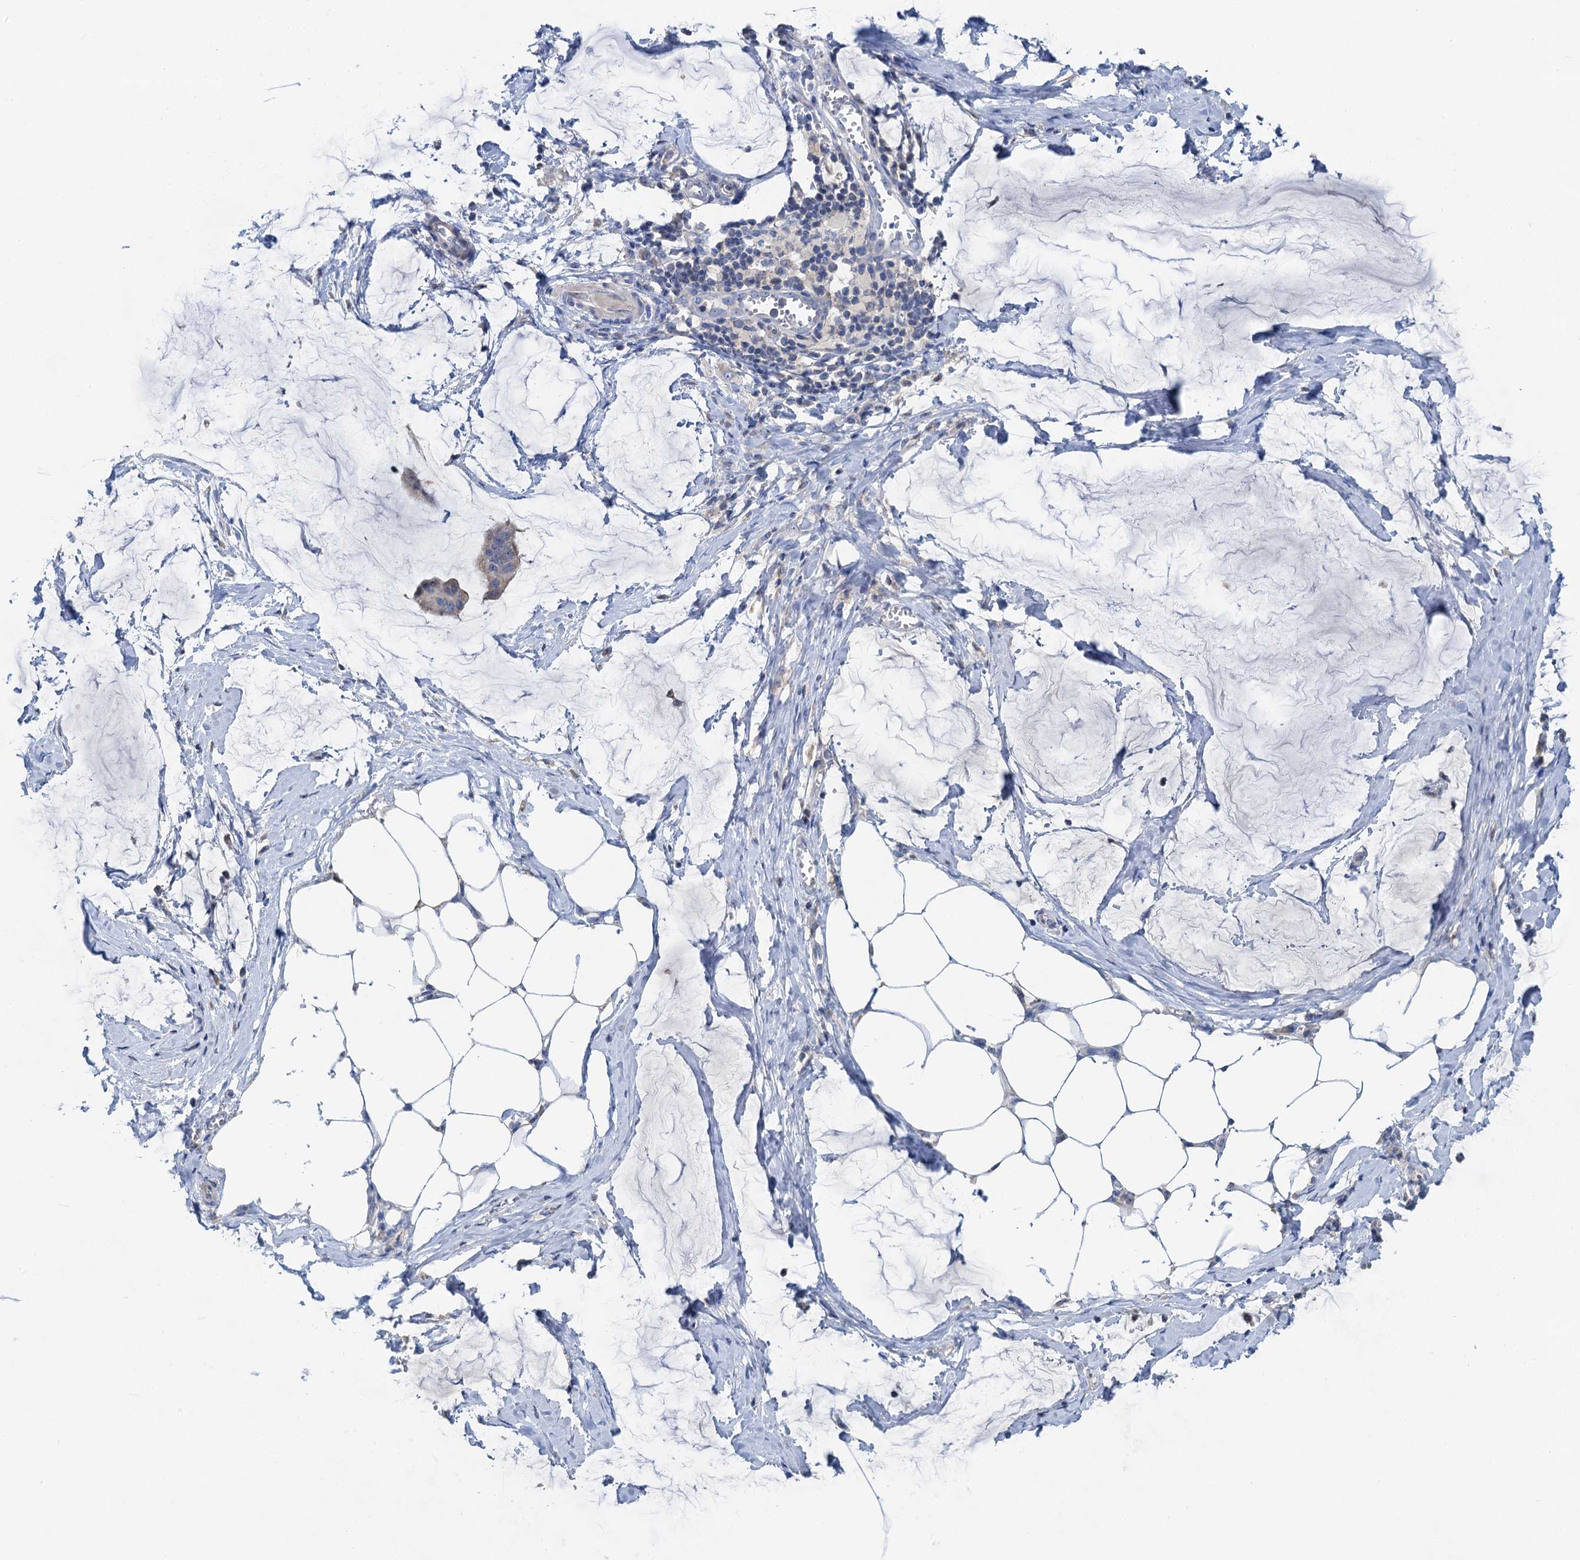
{"staining": {"intensity": "negative", "quantity": "none", "location": "none"}, "tissue": "ovarian cancer", "cell_type": "Tumor cells", "image_type": "cancer", "snomed": [{"axis": "morphology", "description": "Cystadenocarcinoma, mucinous, NOS"}, {"axis": "topography", "description": "Ovary"}], "caption": "A micrograph of mucinous cystadenocarcinoma (ovarian) stained for a protein reveals no brown staining in tumor cells.", "gene": "PLLP", "patient": {"sex": "female", "age": 73}}